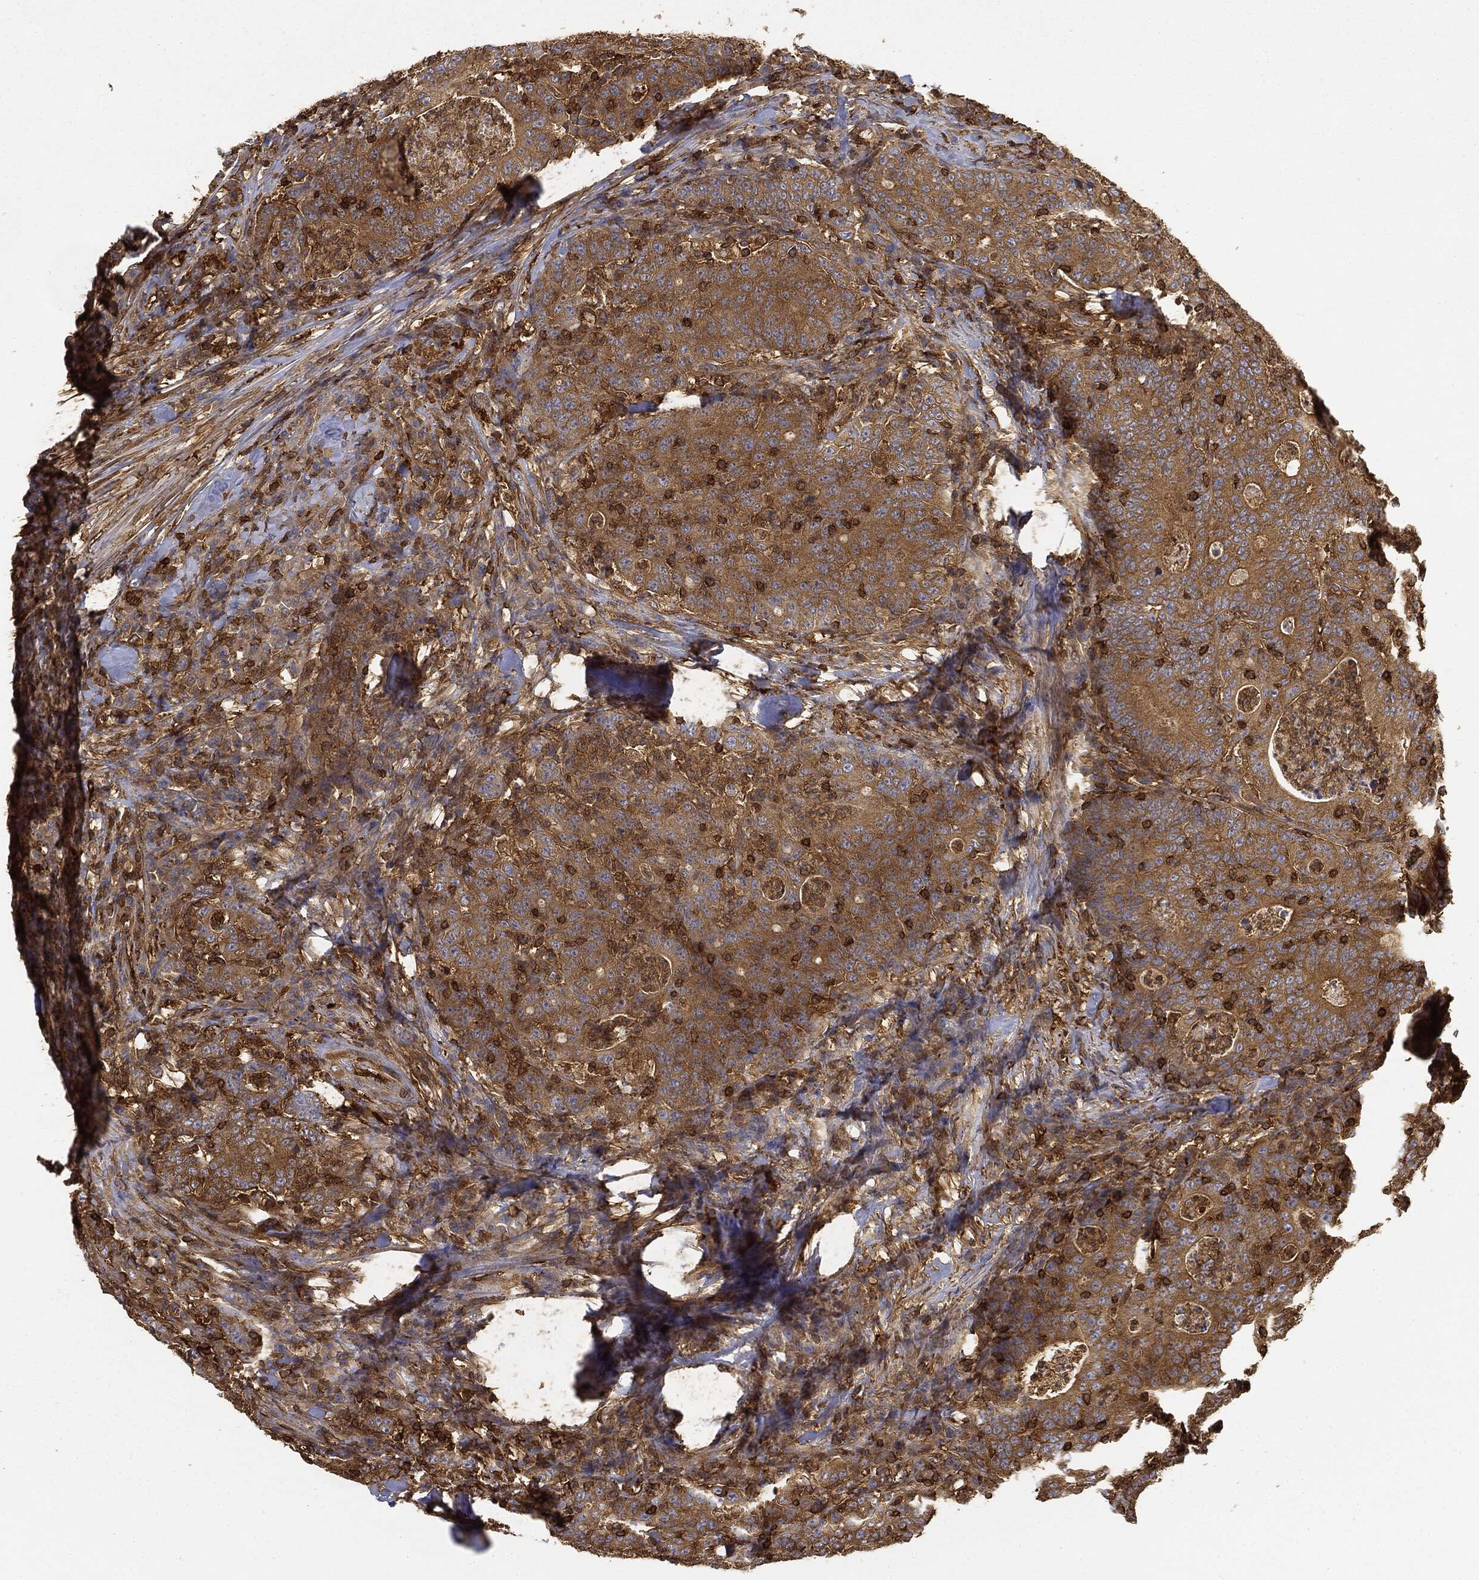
{"staining": {"intensity": "moderate", "quantity": ">75%", "location": "cytoplasmic/membranous"}, "tissue": "colorectal cancer", "cell_type": "Tumor cells", "image_type": "cancer", "snomed": [{"axis": "morphology", "description": "Adenocarcinoma, NOS"}, {"axis": "topography", "description": "Colon"}], "caption": "Tumor cells demonstrate medium levels of moderate cytoplasmic/membranous positivity in approximately >75% of cells in human adenocarcinoma (colorectal).", "gene": "WDR1", "patient": {"sex": "male", "age": 70}}